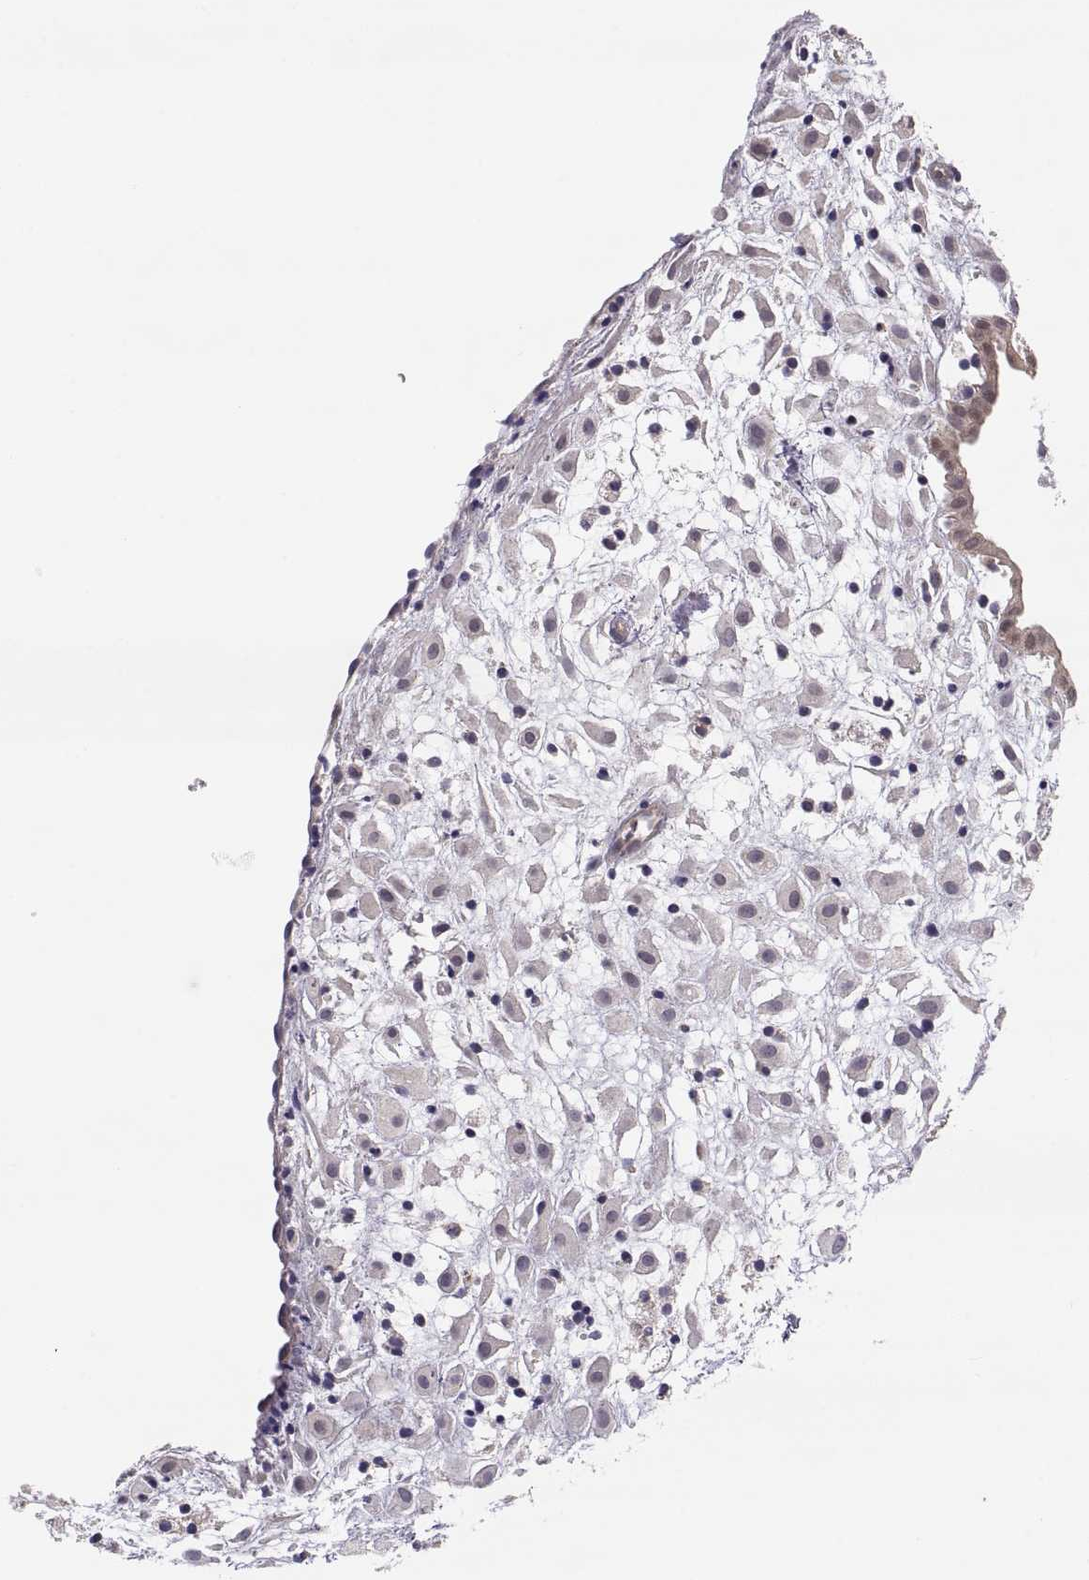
{"staining": {"intensity": "negative", "quantity": "none", "location": "none"}, "tissue": "placenta", "cell_type": "Decidual cells", "image_type": "normal", "snomed": [{"axis": "morphology", "description": "Normal tissue, NOS"}, {"axis": "topography", "description": "Placenta"}], "caption": "Immunohistochemistry (IHC) image of benign placenta: placenta stained with DAB (3,3'-diaminobenzidine) shows no significant protein positivity in decidual cells.", "gene": "NCAM2", "patient": {"sex": "female", "age": 24}}